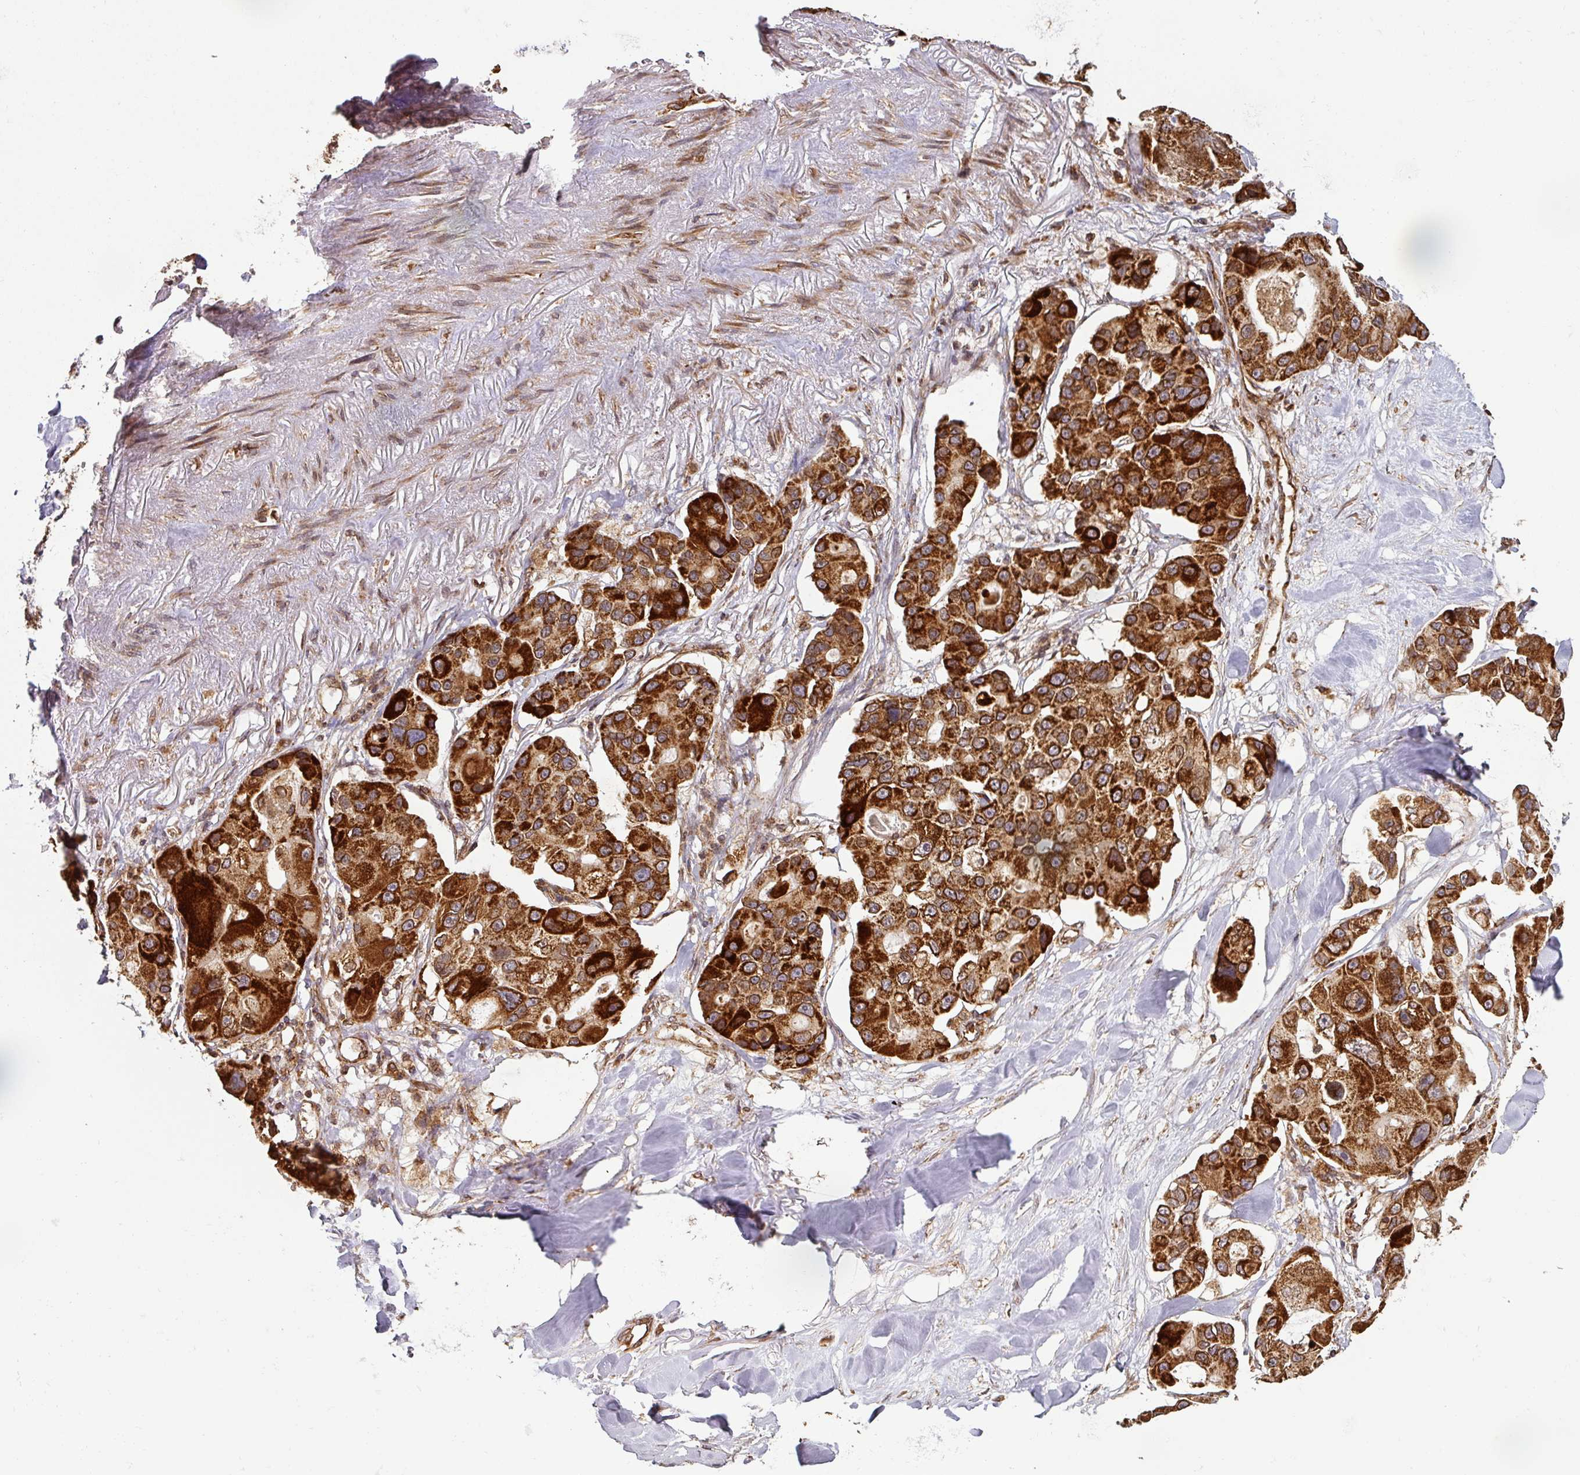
{"staining": {"intensity": "strong", "quantity": ">75%", "location": "cytoplasmic/membranous"}, "tissue": "lung cancer", "cell_type": "Tumor cells", "image_type": "cancer", "snomed": [{"axis": "morphology", "description": "Adenocarcinoma, NOS"}, {"axis": "topography", "description": "Lung"}], "caption": "High-power microscopy captured an immunohistochemistry histopathology image of lung adenocarcinoma, revealing strong cytoplasmic/membranous expression in about >75% of tumor cells. The protein is shown in brown color, while the nuclei are stained blue.", "gene": "TRAP1", "patient": {"sex": "female", "age": 54}}